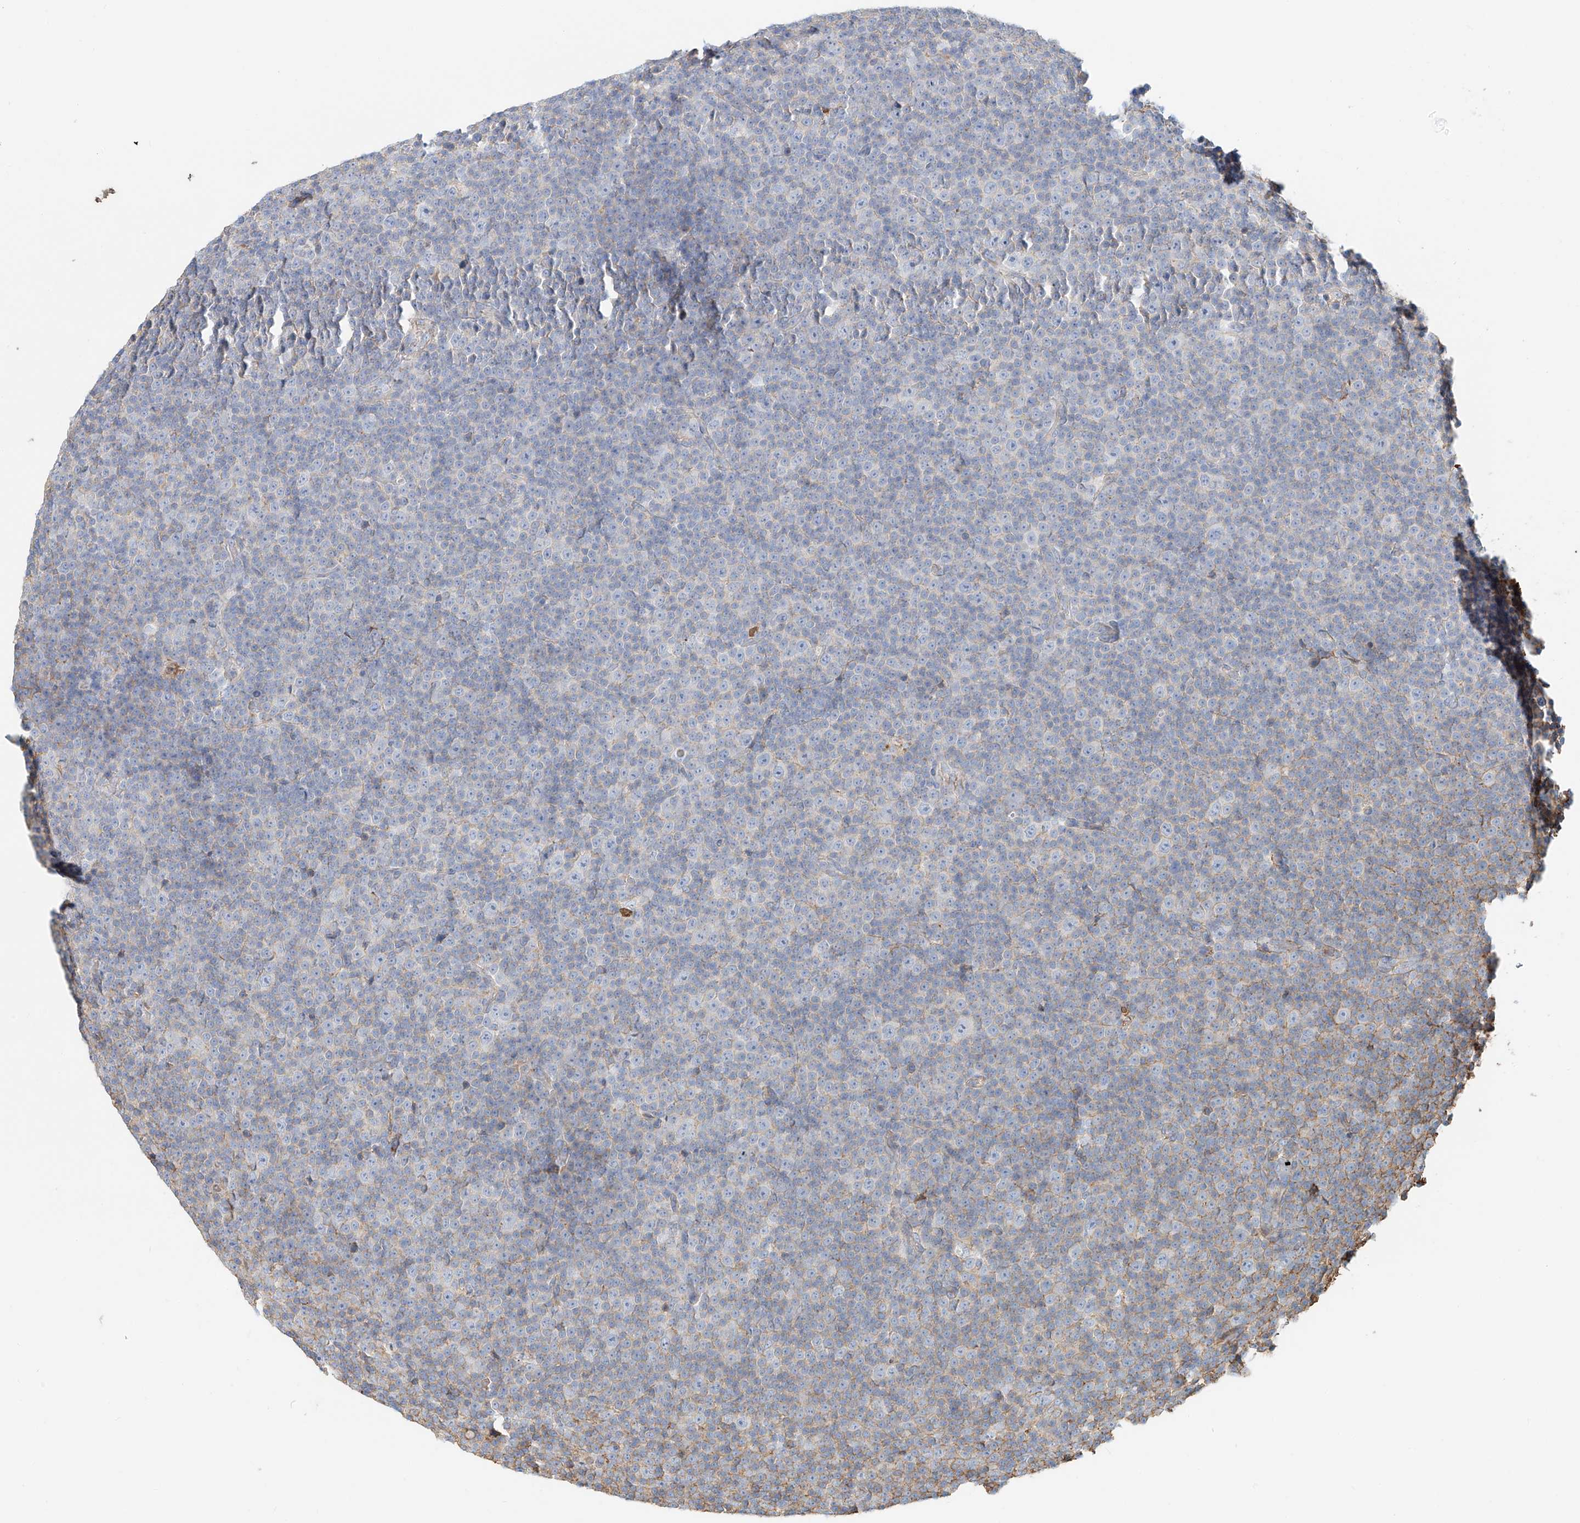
{"staining": {"intensity": "negative", "quantity": "none", "location": "none"}, "tissue": "lymphoma", "cell_type": "Tumor cells", "image_type": "cancer", "snomed": [{"axis": "morphology", "description": "Malignant lymphoma, non-Hodgkin's type, Low grade"}, {"axis": "topography", "description": "Lymph node"}], "caption": "High magnification brightfield microscopy of lymphoma stained with DAB (brown) and counterstained with hematoxylin (blue): tumor cells show no significant staining.", "gene": "ZFP30", "patient": {"sex": "female", "age": 67}}